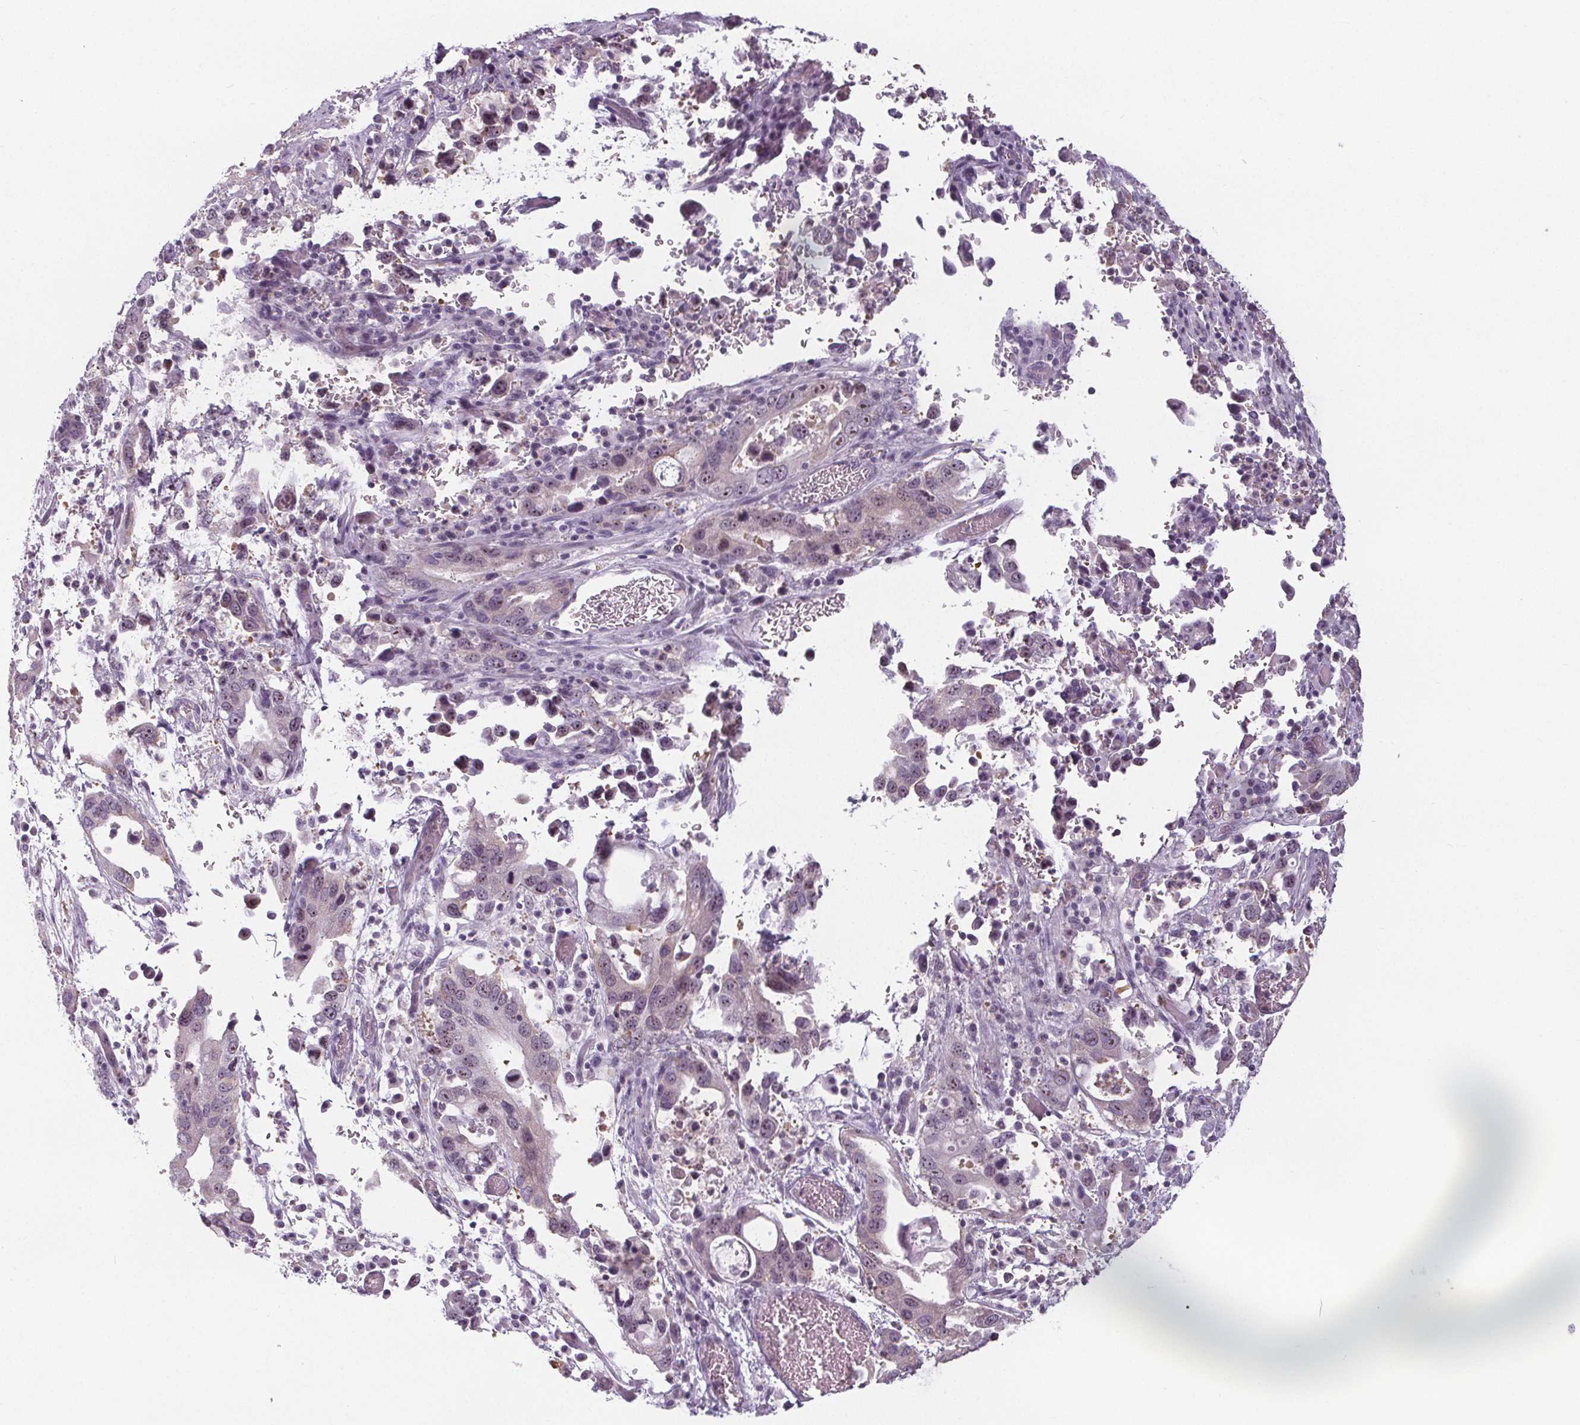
{"staining": {"intensity": "moderate", "quantity": "25%-75%", "location": "cytoplasmic/membranous,nuclear"}, "tissue": "stomach cancer", "cell_type": "Tumor cells", "image_type": "cancer", "snomed": [{"axis": "morphology", "description": "Adenocarcinoma, NOS"}, {"axis": "topography", "description": "Stomach, upper"}], "caption": "IHC staining of stomach adenocarcinoma, which exhibits medium levels of moderate cytoplasmic/membranous and nuclear expression in about 25%-75% of tumor cells indicating moderate cytoplasmic/membranous and nuclear protein staining. The staining was performed using DAB (brown) for protein detection and nuclei were counterstained in hematoxylin (blue).", "gene": "NOLC1", "patient": {"sex": "male", "age": 74}}